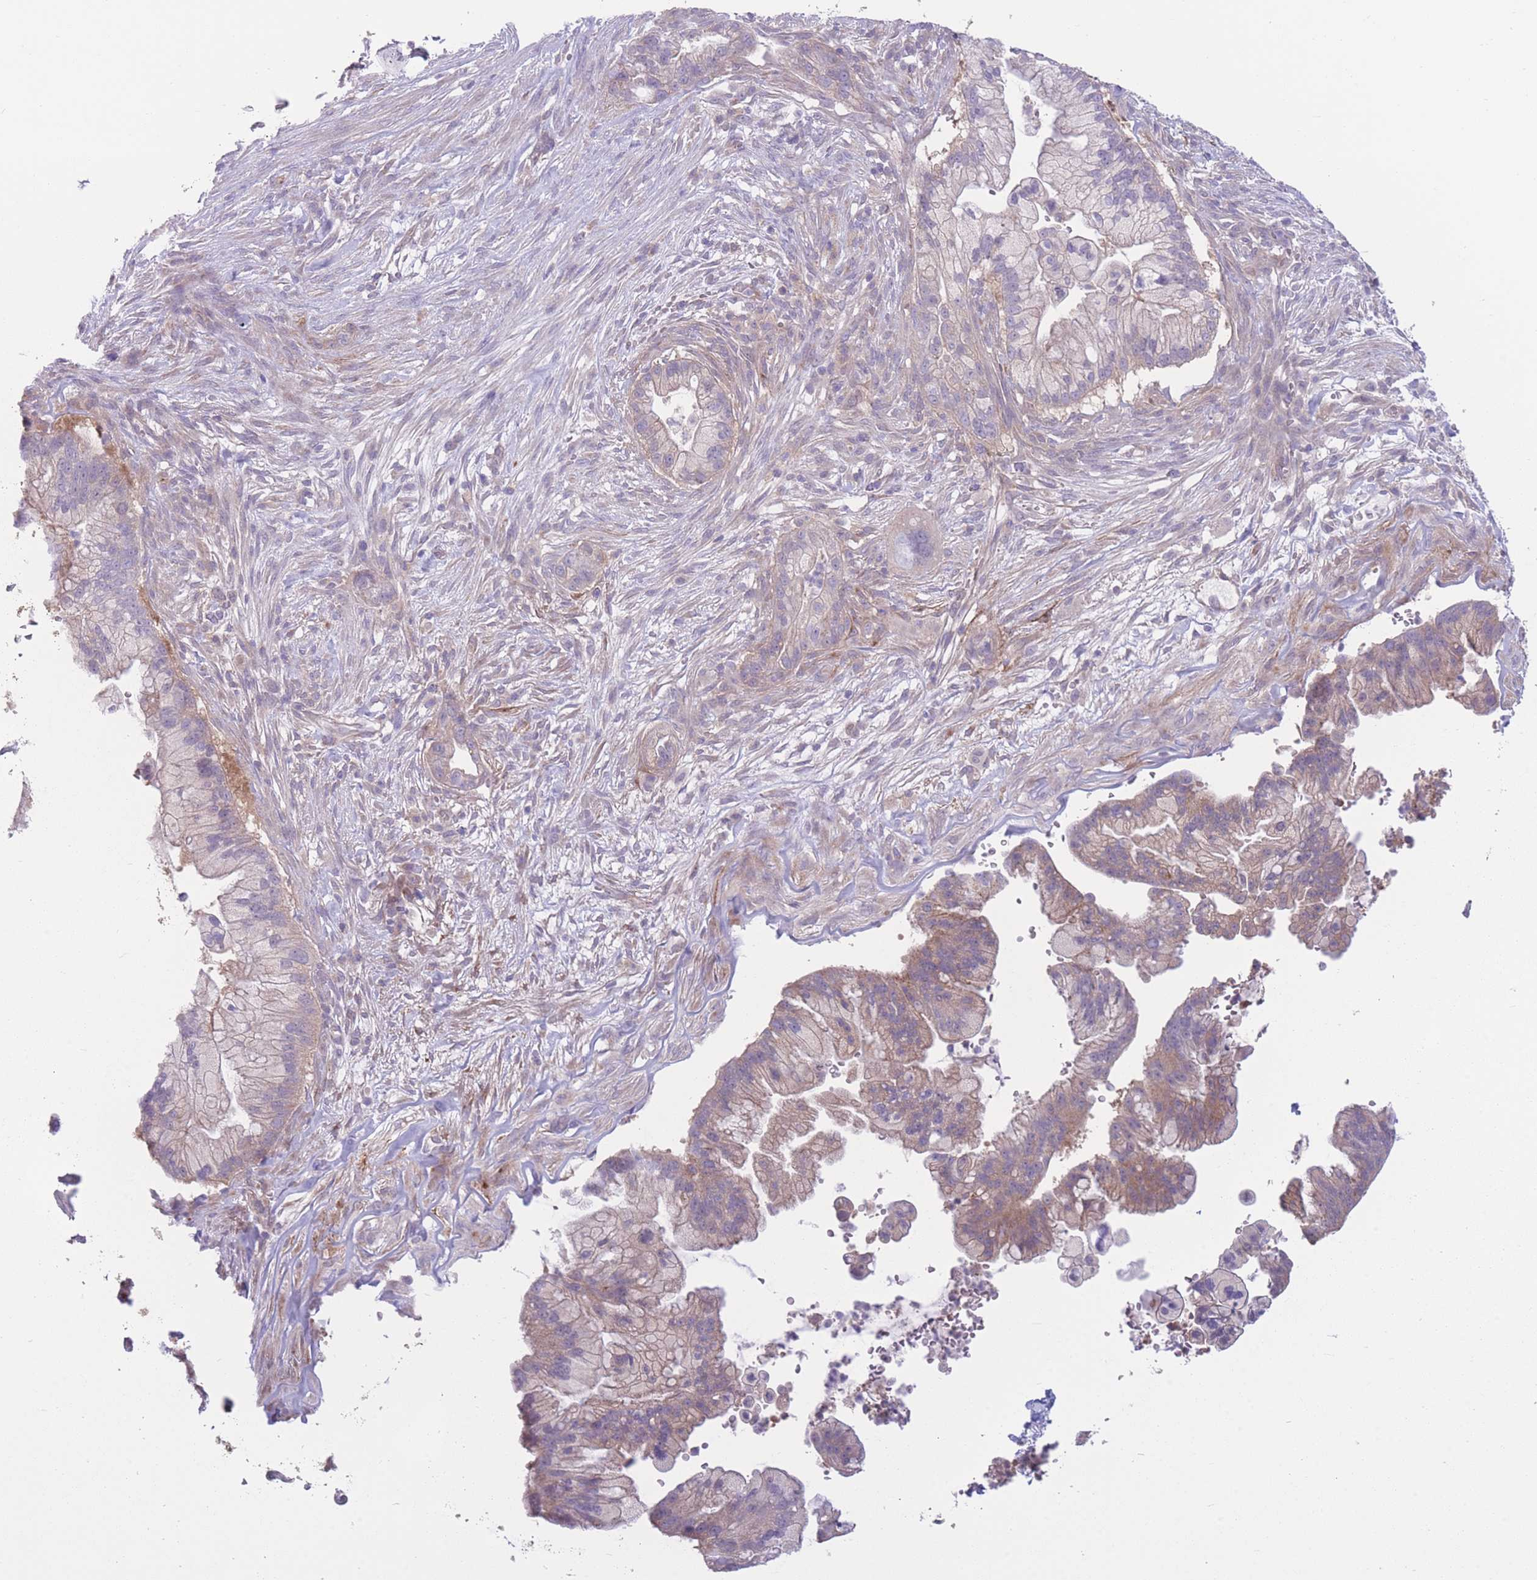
{"staining": {"intensity": "weak", "quantity": "25%-75%", "location": "cytoplasmic/membranous"}, "tissue": "pancreatic cancer", "cell_type": "Tumor cells", "image_type": "cancer", "snomed": [{"axis": "morphology", "description": "Adenocarcinoma, NOS"}, {"axis": "topography", "description": "Pancreas"}], "caption": "An immunohistochemistry (IHC) micrograph of tumor tissue is shown. Protein staining in brown shows weak cytoplasmic/membranous positivity in pancreatic cancer within tumor cells.", "gene": "CCT6B", "patient": {"sex": "male", "age": 44}}